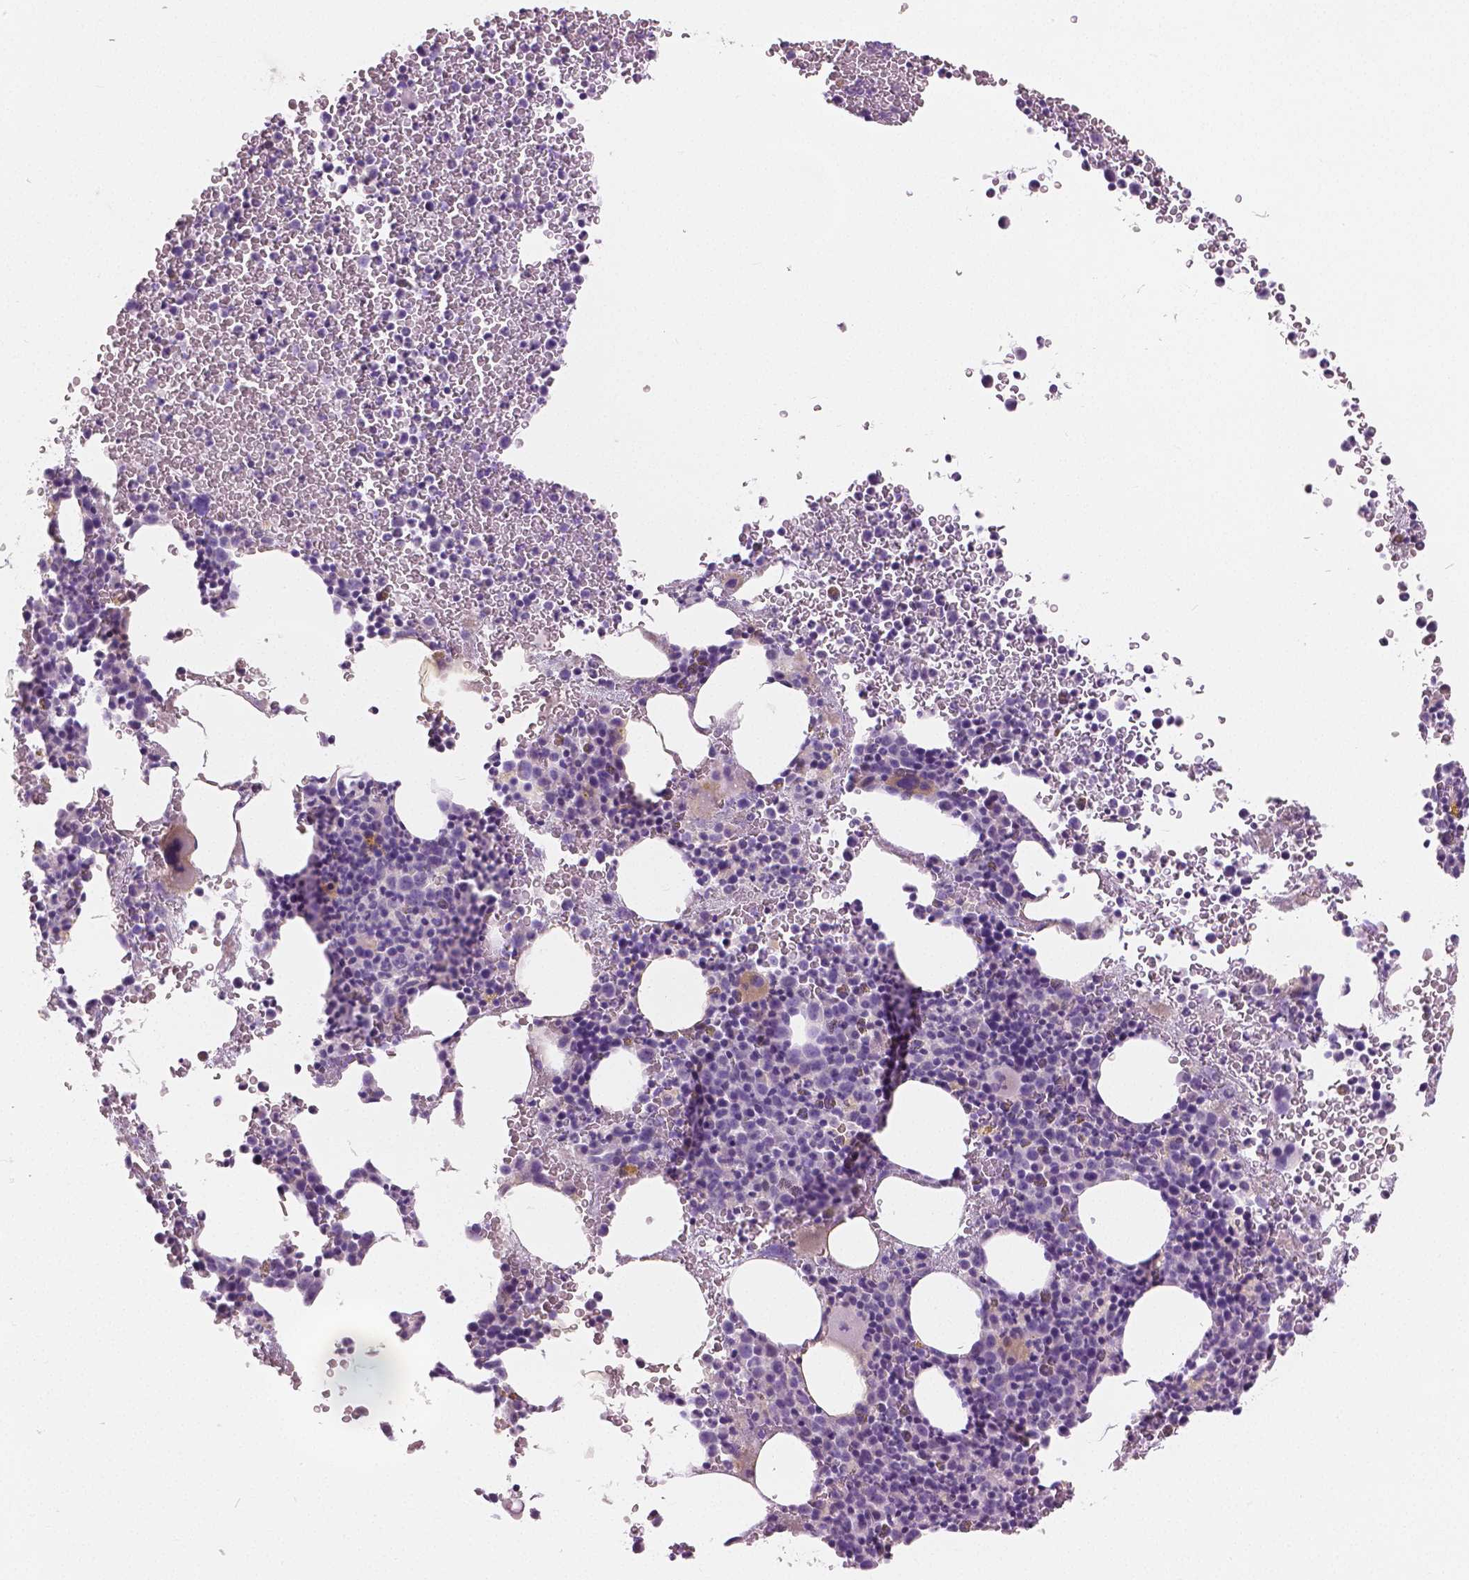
{"staining": {"intensity": "moderate", "quantity": "<25%", "location": "cytoplasmic/membranous"}, "tissue": "bone marrow", "cell_type": "Hematopoietic cells", "image_type": "normal", "snomed": [{"axis": "morphology", "description": "Normal tissue, NOS"}, {"axis": "topography", "description": "Bone marrow"}], "caption": "Bone marrow stained with DAB (3,3'-diaminobenzidine) immunohistochemistry reveals low levels of moderate cytoplasmic/membranous staining in about <25% of hematopoietic cells.", "gene": "GALM", "patient": {"sex": "female", "age": 56}}